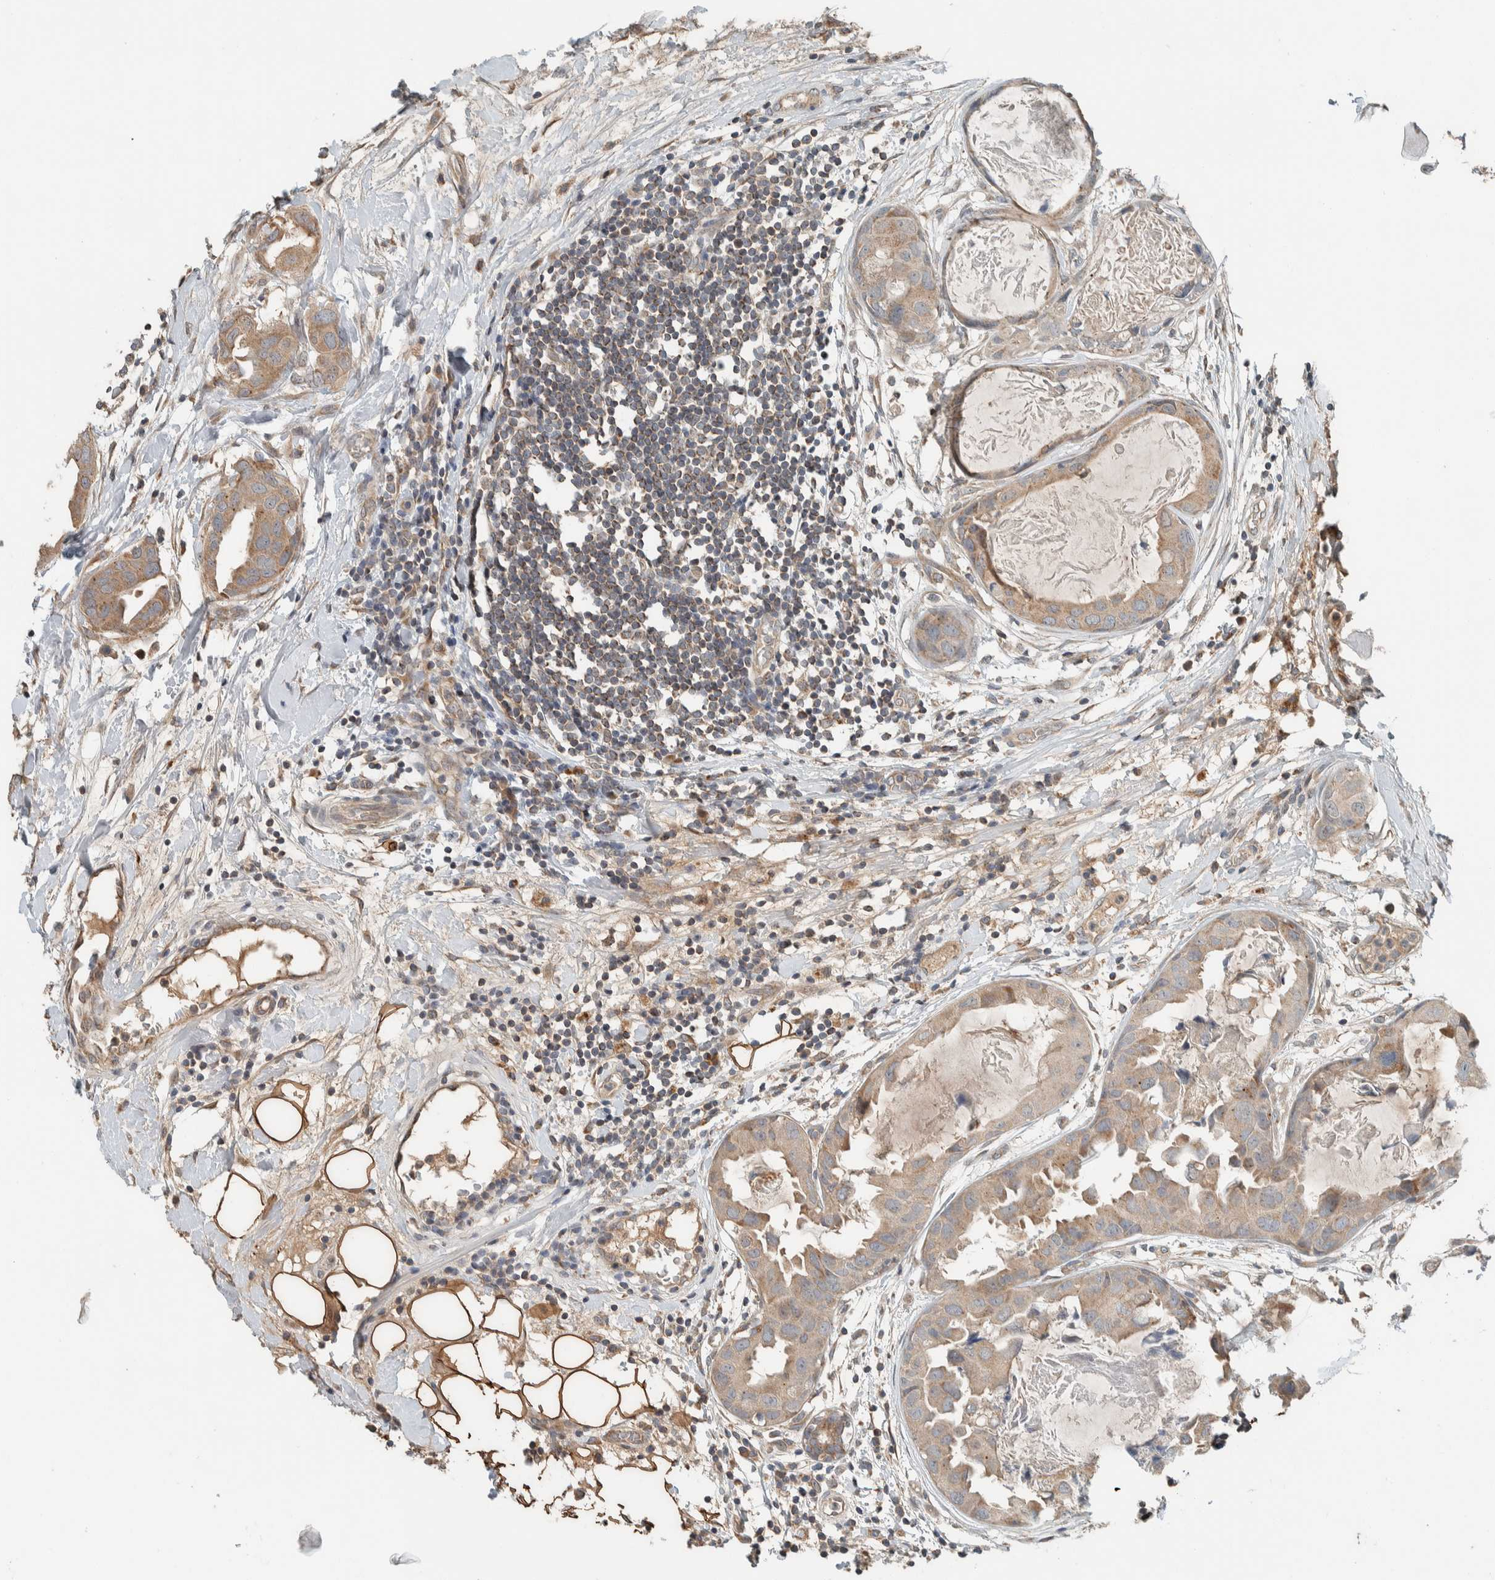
{"staining": {"intensity": "weak", "quantity": ">75%", "location": "cytoplasmic/membranous"}, "tissue": "breast cancer", "cell_type": "Tumor cells", "image_type": "cancer", "snomed": [{"axis": "morphology", "description": "Duct carcinoma"}, {"axis": "topography", "description": "Breast"}], "caption": "This histopathology image demonstrates IHC staining of human breast infiltrating ductal carcinoma, with low weak cytoplasmic/membranous positivity in approximately >75% of tumor cells.", "gene": "NBR1", "patient": {"sex": "female", "age": 40}}